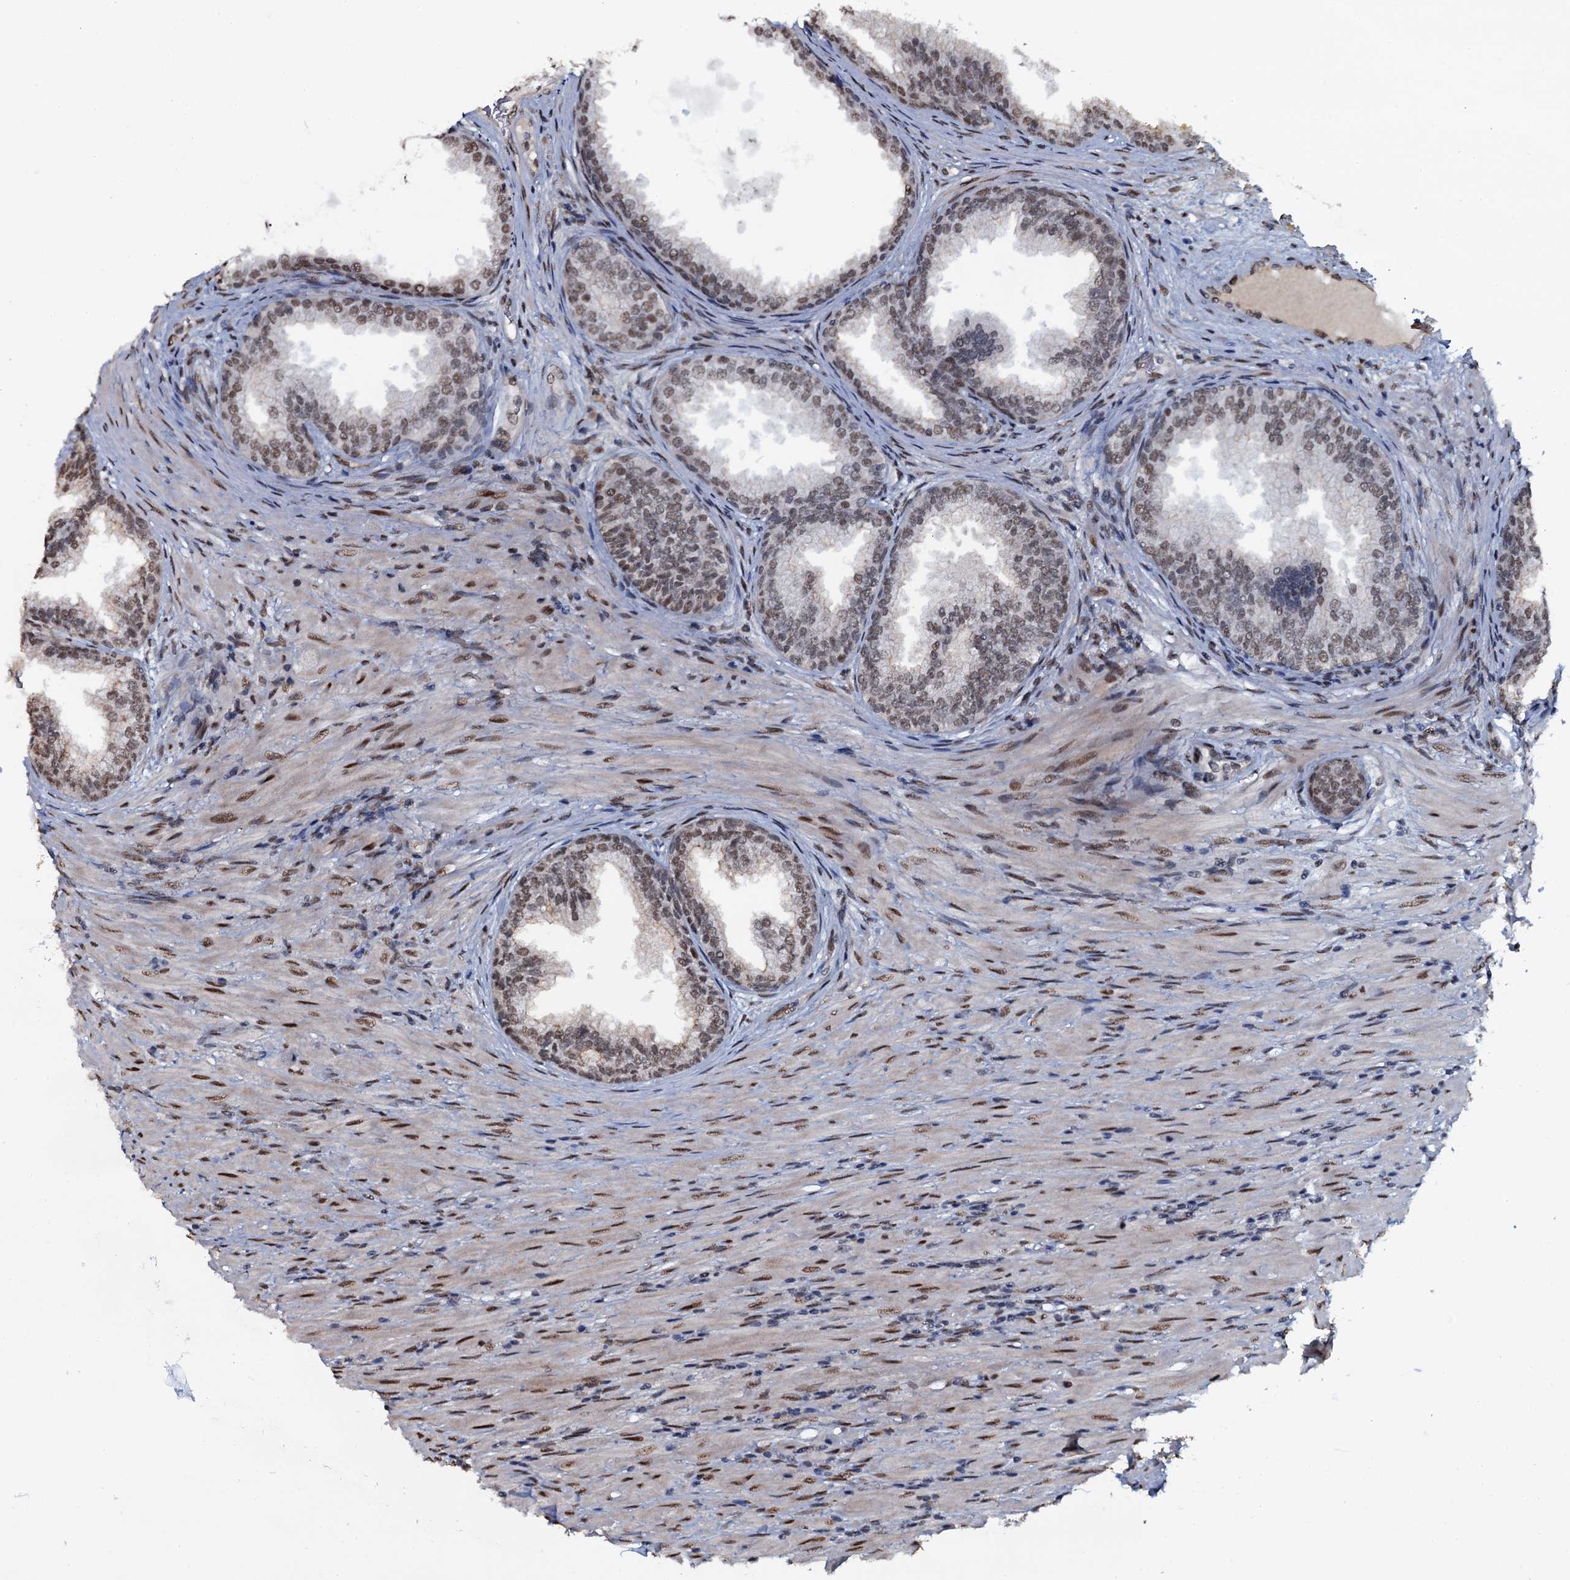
{"staining": {"intensity": "moderate", "quantity": ">75%", "location": "nuclear"}, "tissue": "prostate", "cell_type": "Glandular cells", "image_type": "normal", "snomed": [{"axis": "morphology", "description": "Normal tissue, NOS"}, {"axis": "topography", "description": "Prostate"}], "caption": "Immunohistochemical staining of normal human prostate shows moderate nuclear protein positivity in approximately >75% of glandular cells.", "gene": "SH2D4B", "patient": {"sex": "male", "age": 76}}